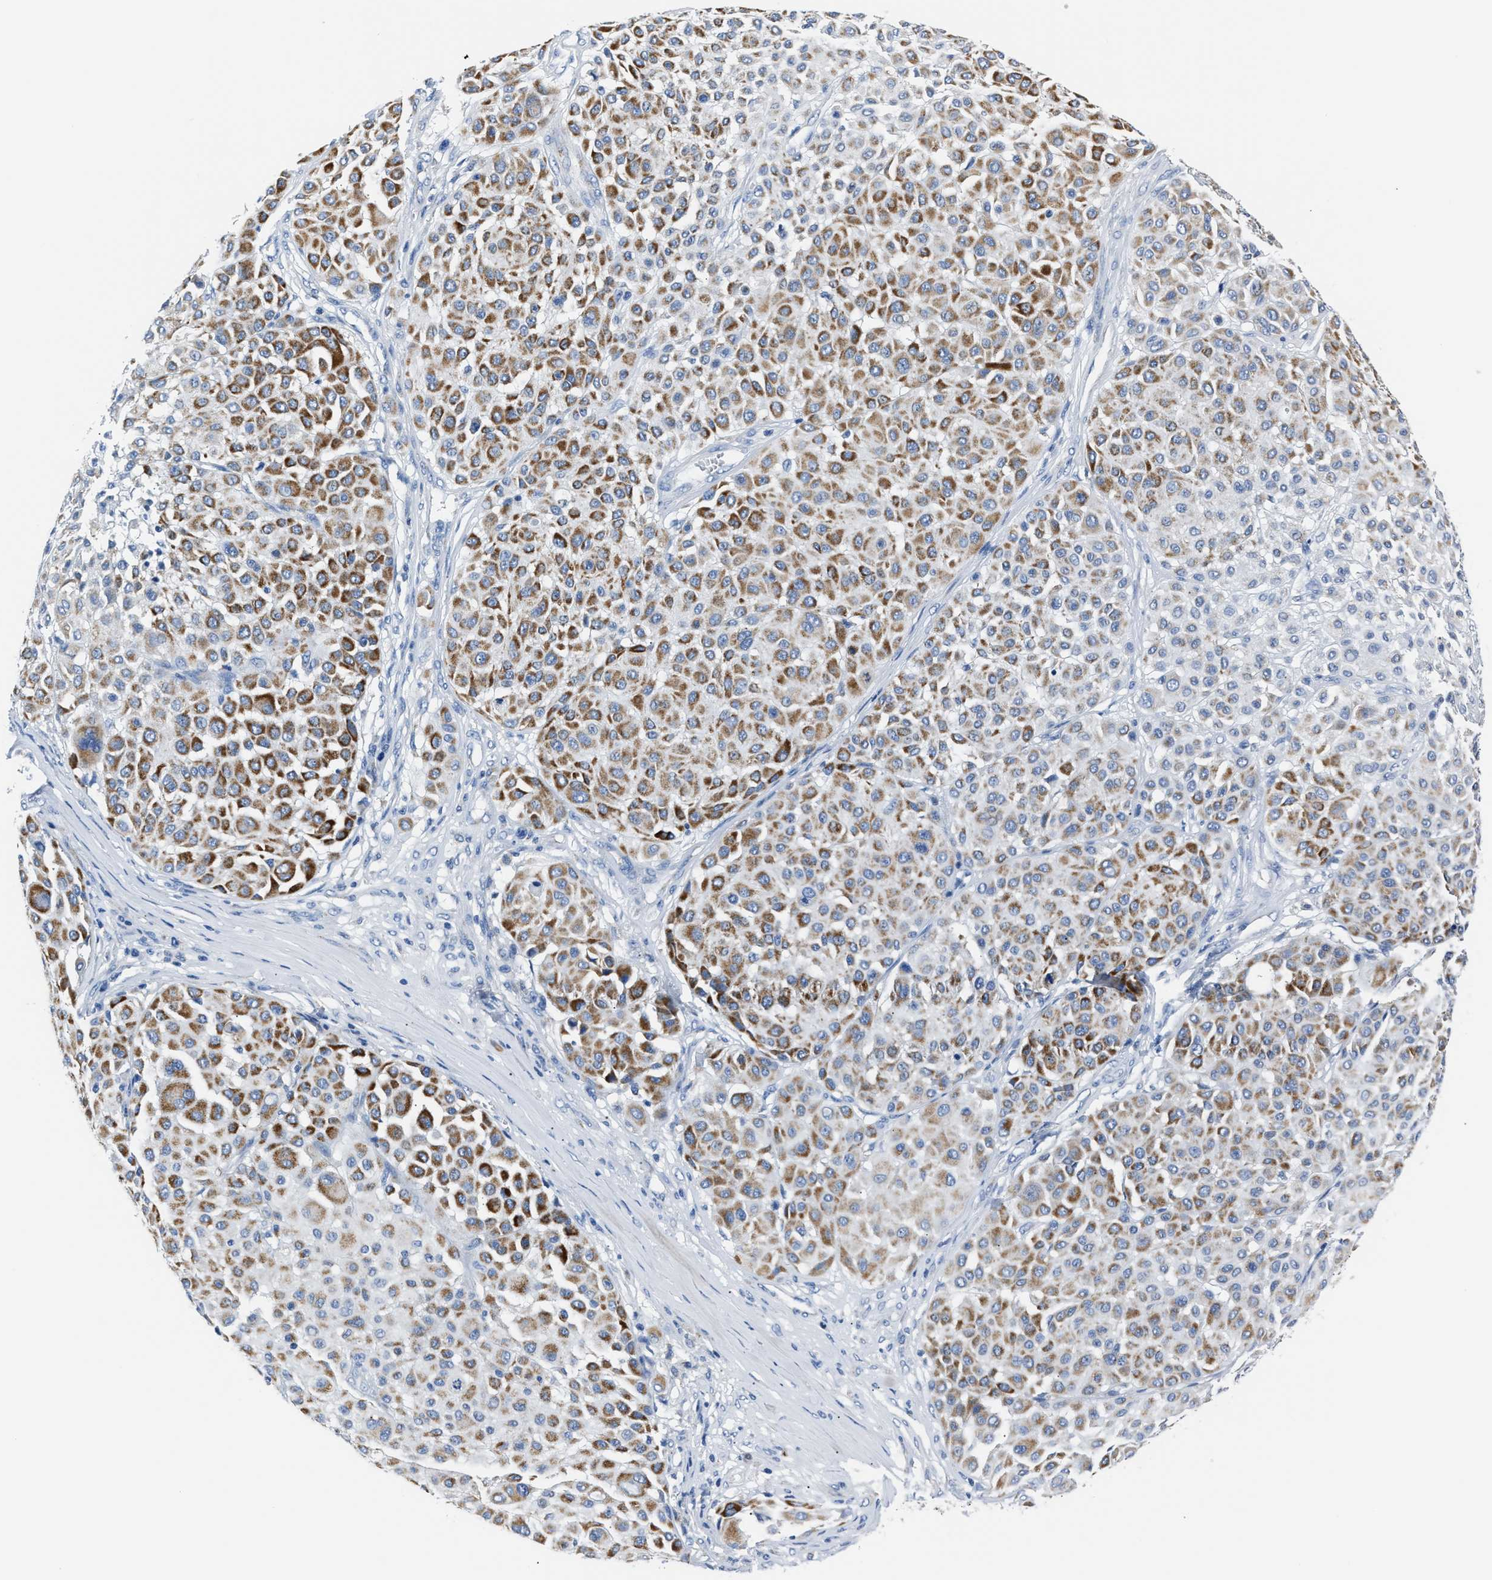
{"staining": {"intensity": "strong", "quantity": ">75%", "location": "cytoplasmic/membranous"}, "tissue": "melanoma", "cell_type": "Tumor cells", "image_type": "cancer", "snomed": [{"axis": "morphology", "description": "Malignant melanoma, Metastatic site"}, {"axis": "topography", "description": "Soft tissue"}], "caption": "IHC (DAB) staining of human melanoma exhibits strong cytoplasmic/membranous protein staining in approximately >75% of tumor cells.", "gene": "AMACR", "patient": {"sex": "male", "age": 41}}